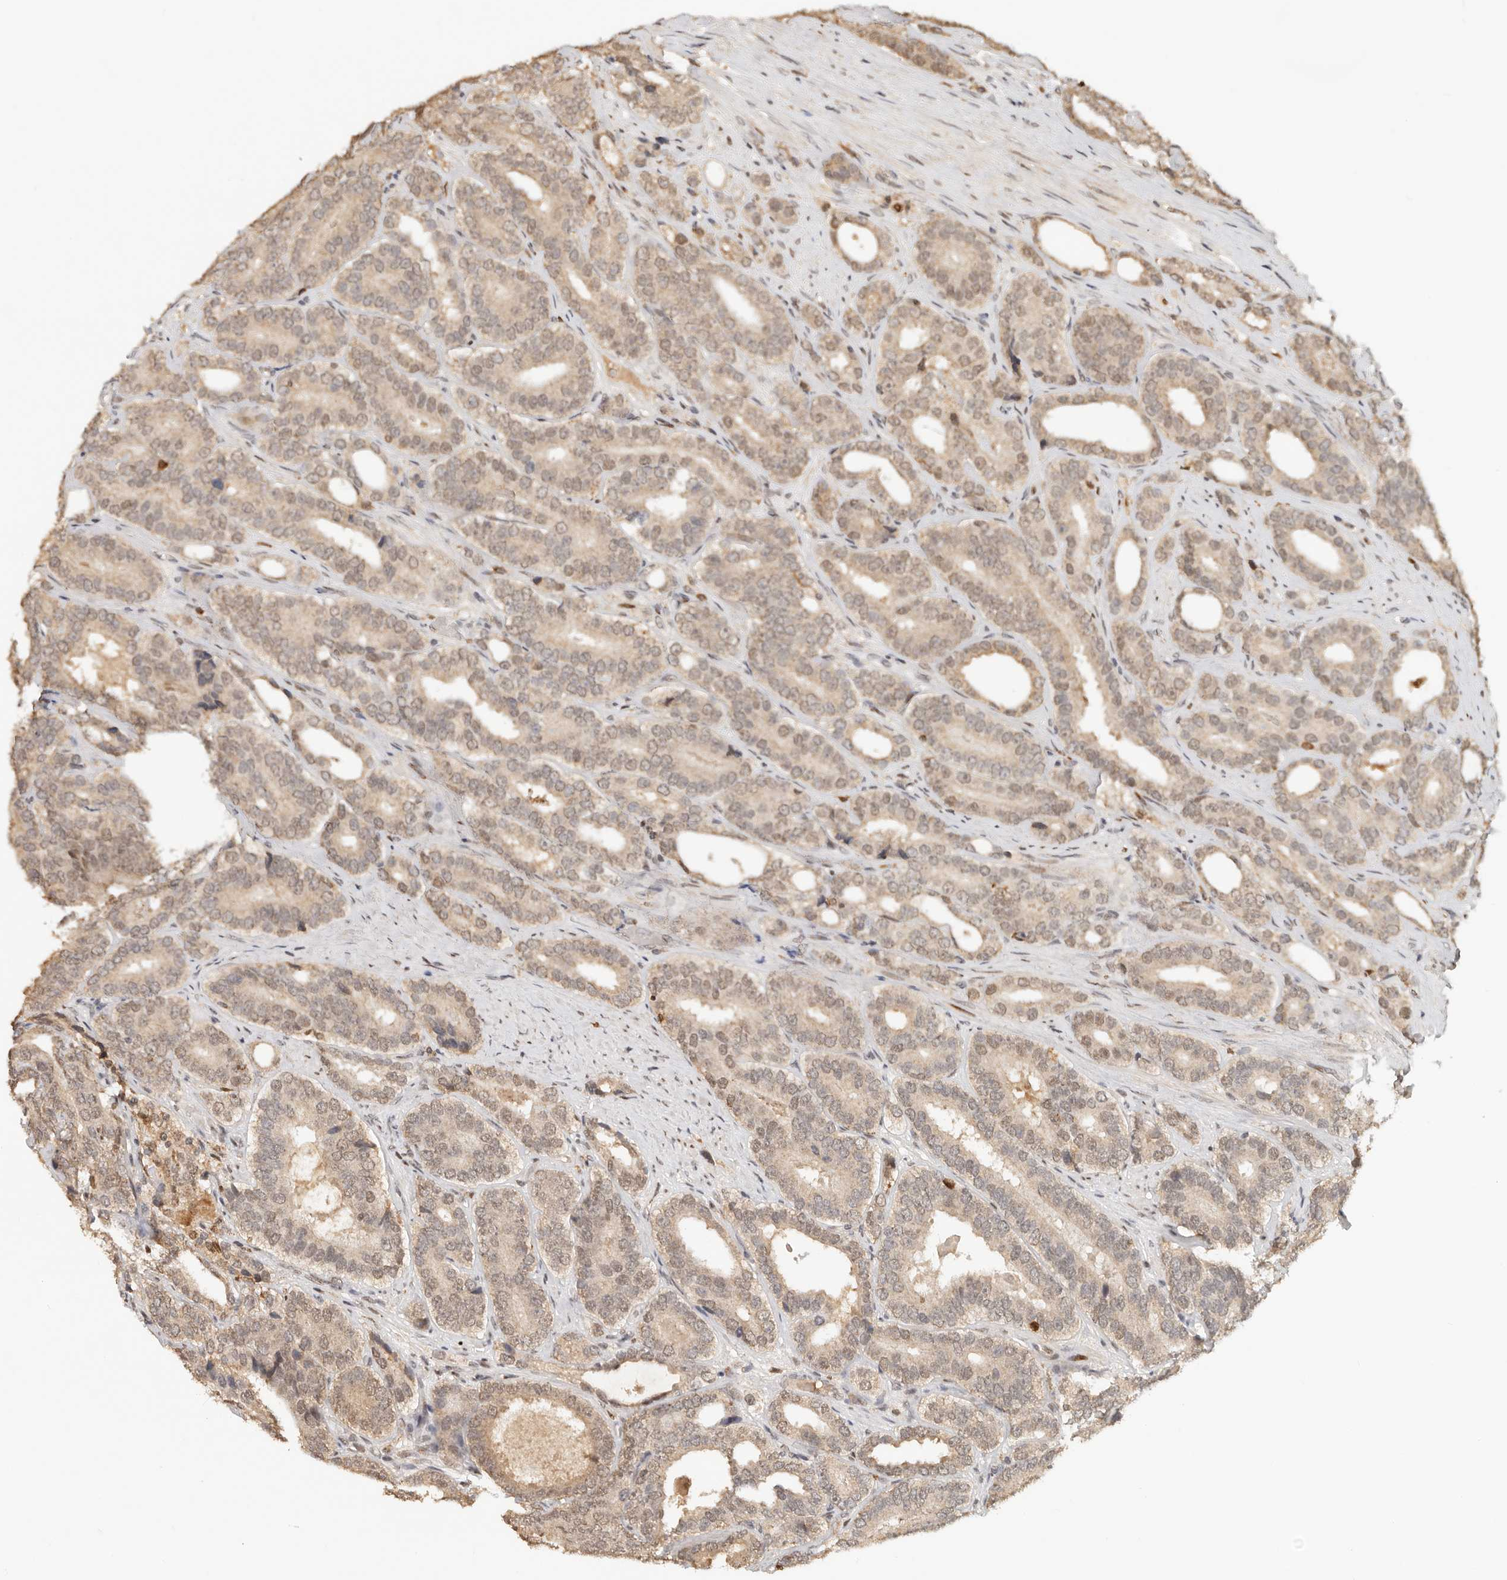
{"staining": {"intensity": "weak", "quantity": ">75%", "location": "cytoplasmic/membranous,nuclear"}, "tissue": "prostate cancer", "cell_type": "Tumor cells", "image_type": "cancer", "snomed": [{"axis": "morphology", "description": "Adenocarcinoma, High grade"}, {"axis": "topography", "description": "Prostate"}], "caption": "Brown immunohistochemical staining in human prostate high-grade adenocarcinoma demonstrates weak cytoplasmic/membranous and nuclear expression in about >75% of tumor cells. (DAB IHC, brown staining for protein, blue staining for nuclei).", "gene": "NPAS2", "patient": {"sex": "male", "age": 56}}